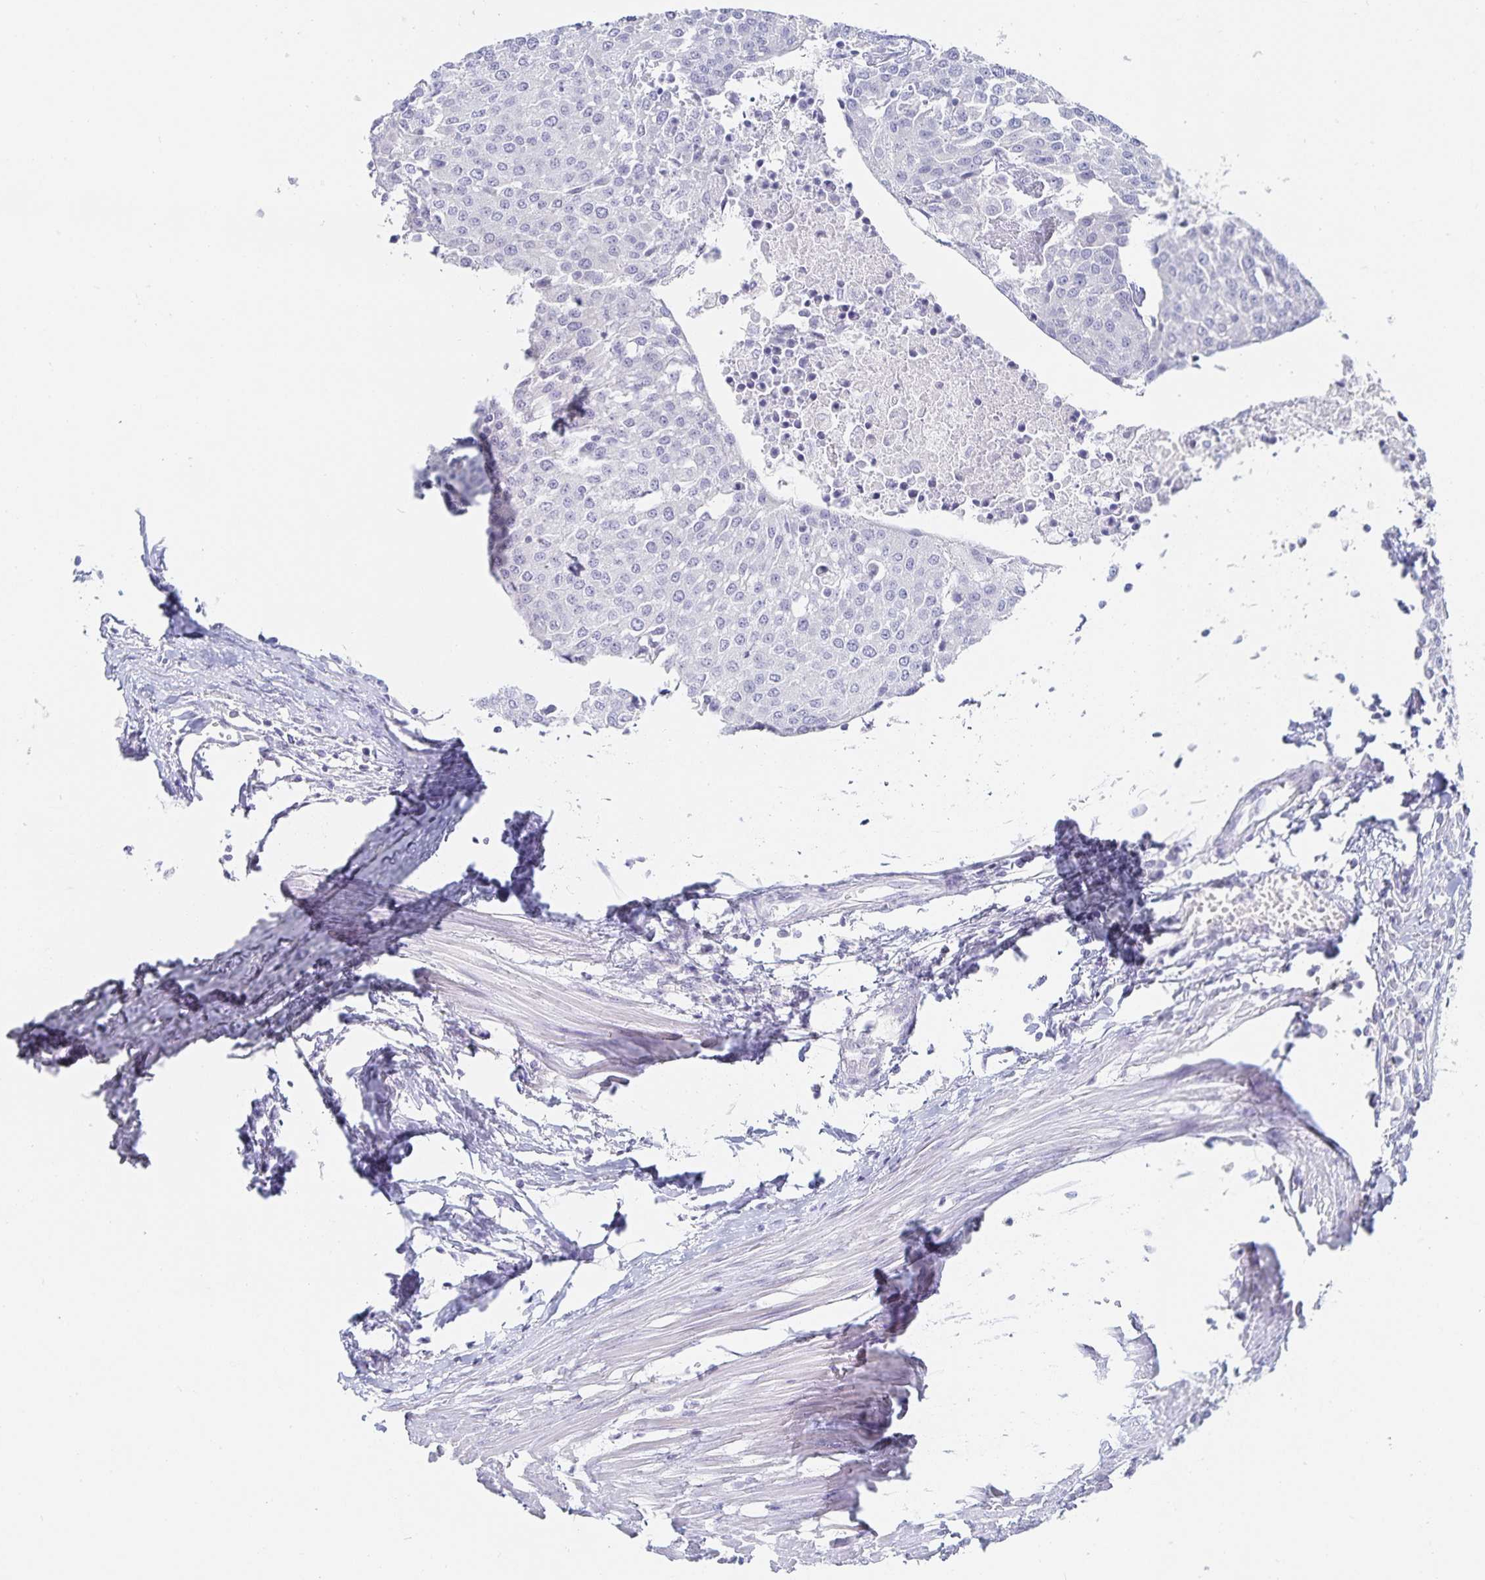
{"staining": {"intensity": "negative", "quantity": "none", "location": "none"}, "tissue": "urothelial cancer", "cell_type": "Tumor cells", "image_type": "cancer", "snomed": [{"axis": "morphology", "description": "Urothelial carcinoma, High grade"}, {"axis": "topography", "description": "Urinary bladder"}], "caption": "Immunohistochemistry (IHC) image of urothelial carcinoma (high-grade) stained for a protein (brown), which reveals no positivity in tumor cells.", "gene": "SFTPA1", "patient": {"sex": "female", "age": 85}}